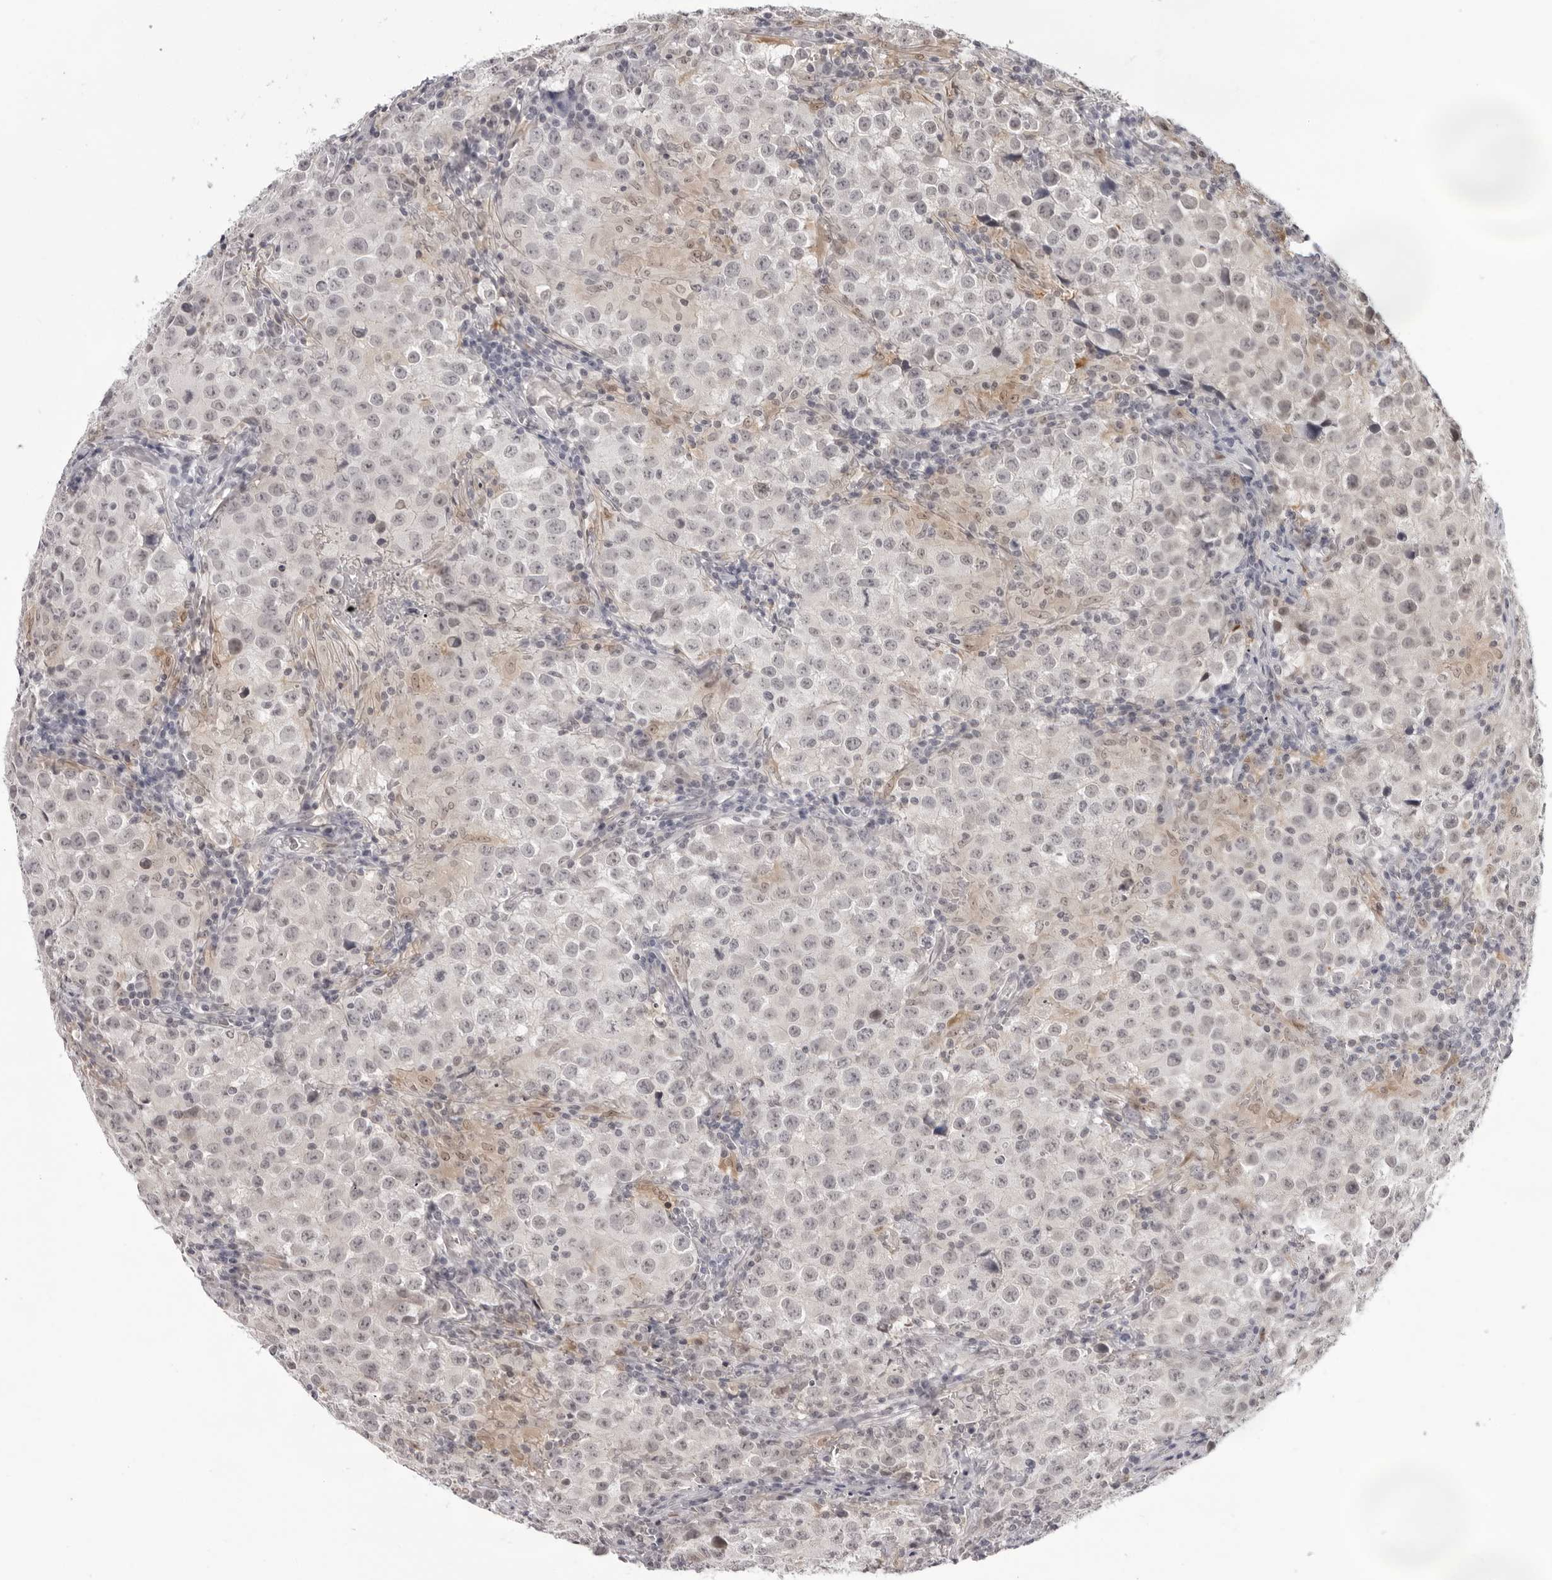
{"staining": {"intensity": "weak", "quantity": "<25%", "location": "nuclear"}, "tissue": "testis cancer", "cell_type": "Tumor cells", "image_type": "cancer", "snomed": [{"axis": "morphology", "description": "Seminoma, NOS"}, {"axis": "morphology", "description": "Carcinoma, Embryonal, NOS"}, {"axis": "topography", "description": "Testis"}], "caption": "Immunohistochemistry micrograph of human testis cancer stained for a protein (brown), which exhibits no staining in tumor cells. The staining was performed using DAB to visualize the protein expression in brown, while the nuclei were stained in blue with hematoxylin (Magnification: 20x).", "gene": "SRGAP2", "patient": {"sex": "male", "age": 43}}